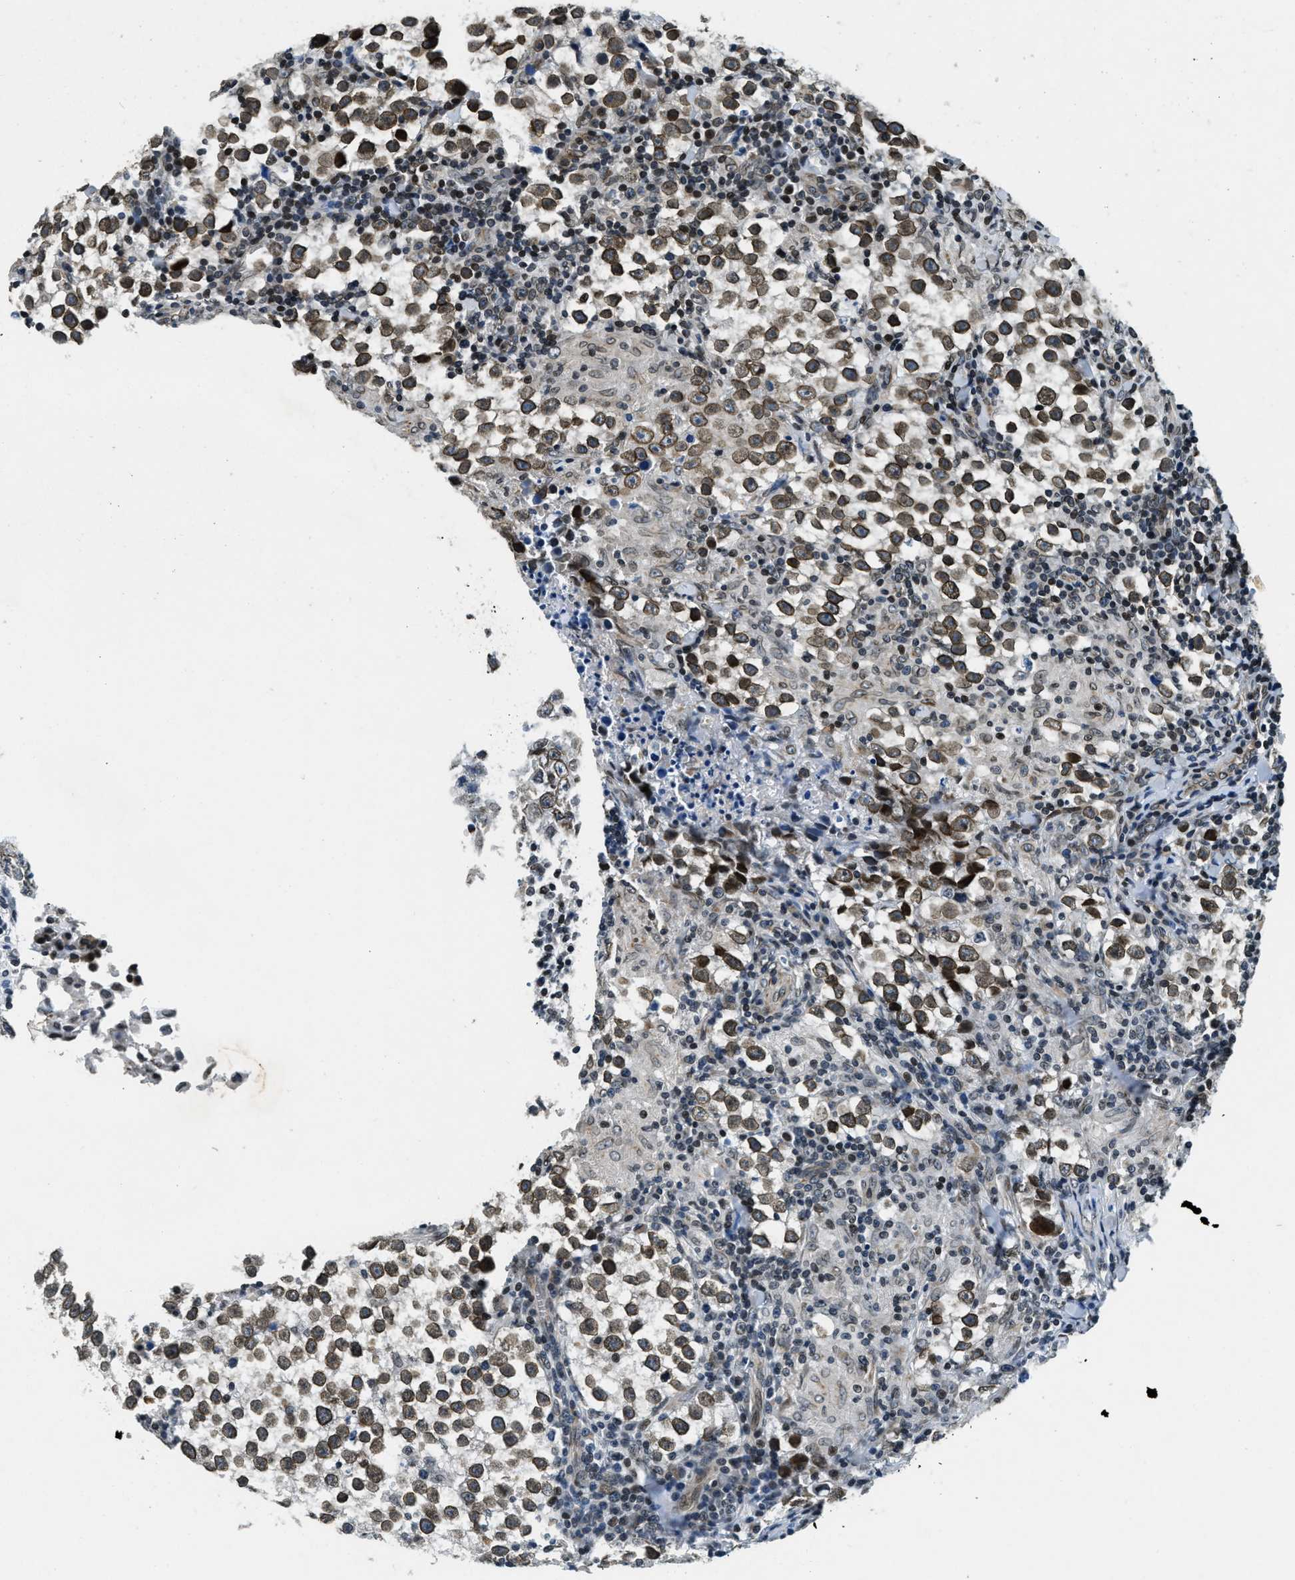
{"staining": {"intensity": "moderate", "quantity": ">75%", "location": "nuclear"}, "tissue": "testis cancer", "cell_type": "Tumor cells", "image_type": "cancer", "snomed": [{"axis": "morphology", "description": "Seminoma, NOS"}, {"axis": "morphology", "description": "Carcinoma, Embryonal, NOS"}, {"axis": "topography", "description": "Testis"}], "caption": "Protein expression analysis of seminoma (testis) exhibits moderate nuclear expression in approximately >75% of tumor cells.", "gene": "ZC3HC1", "patient": {"sex": "male", "age": 36}}